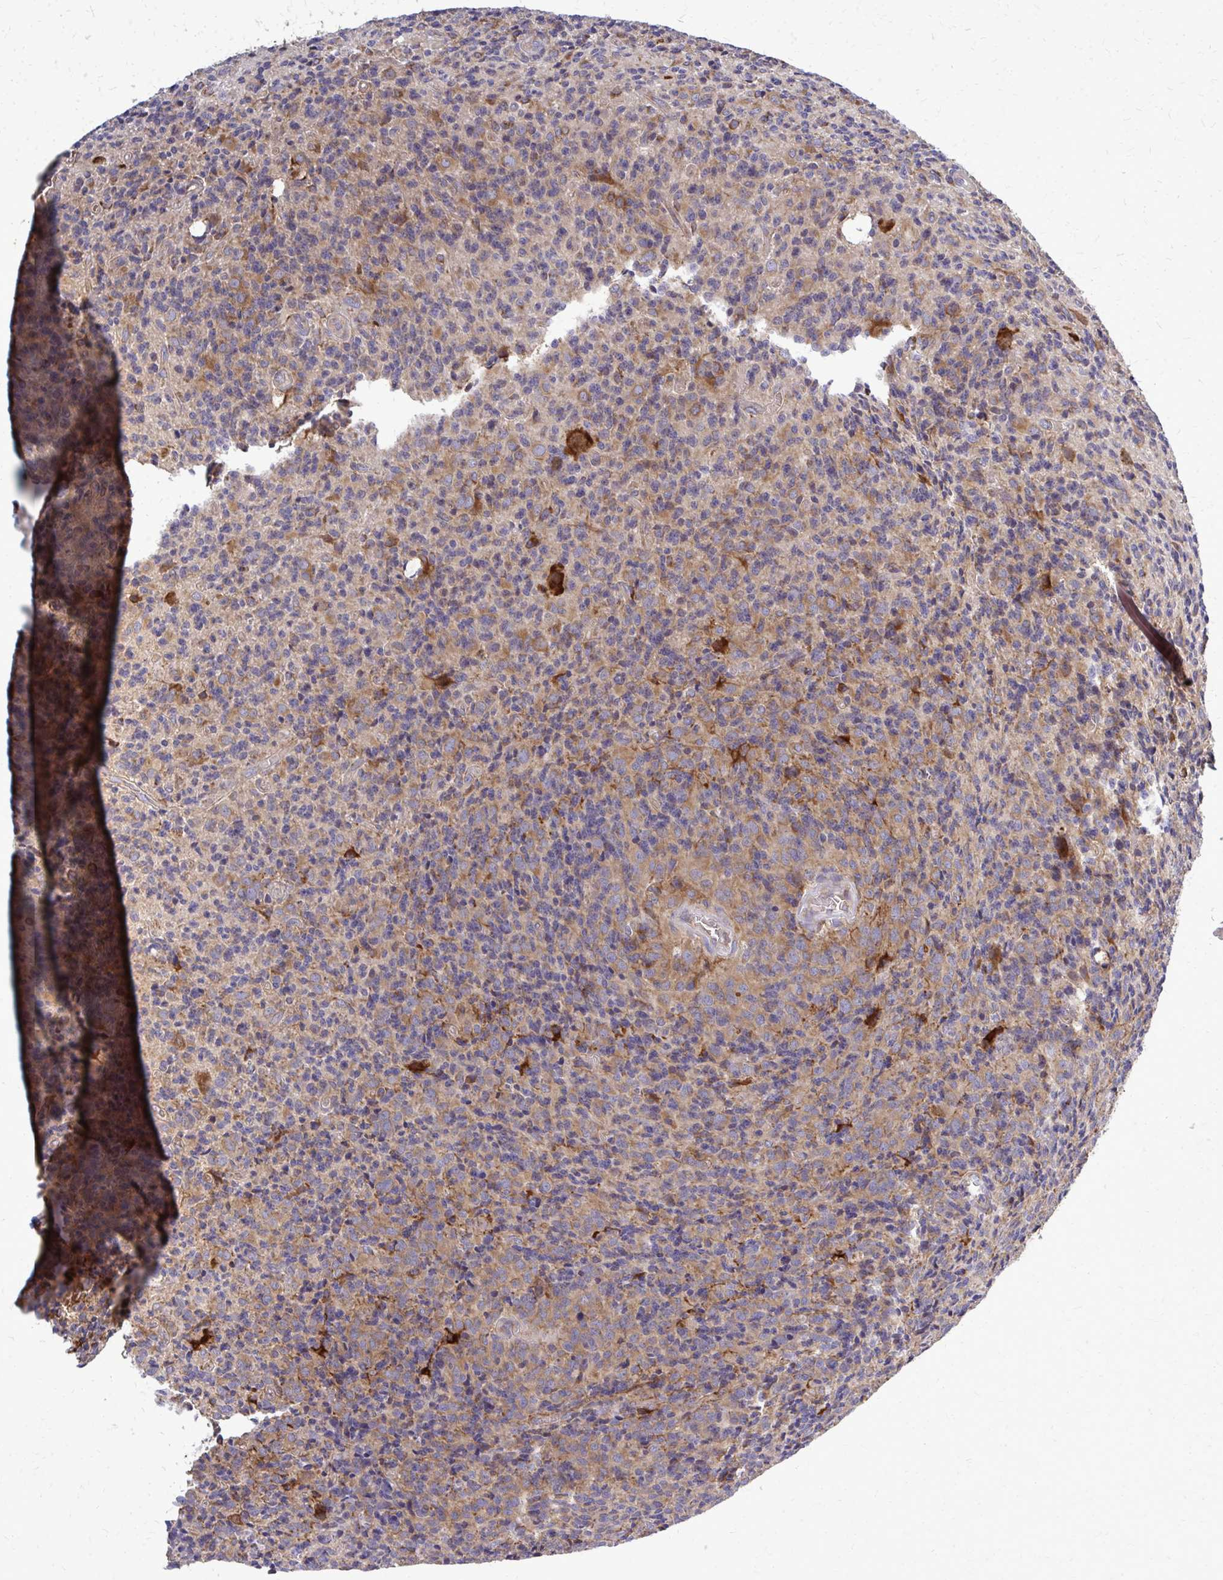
{"staining": {"intensity": "moderate", "quantity": "25%-75%", "location": "cytoplasmic/membranous"}, "tissue": "glioma", "cell_type": "Tumor cells", "image_type": "cancer", "snomed": [{"axis": "morphology", "description": "Glioma, malignant, High grade"}, {"axis": "topography", "description": "Brain"}], "caption": "Human glioma stained with a brown dye exhibits moderate cytoplasmic/membranous positive positivity in about 25%-75% of tumor cells.", "gene": "PDK4", "patient": {"sex": "male", "age": 76}}